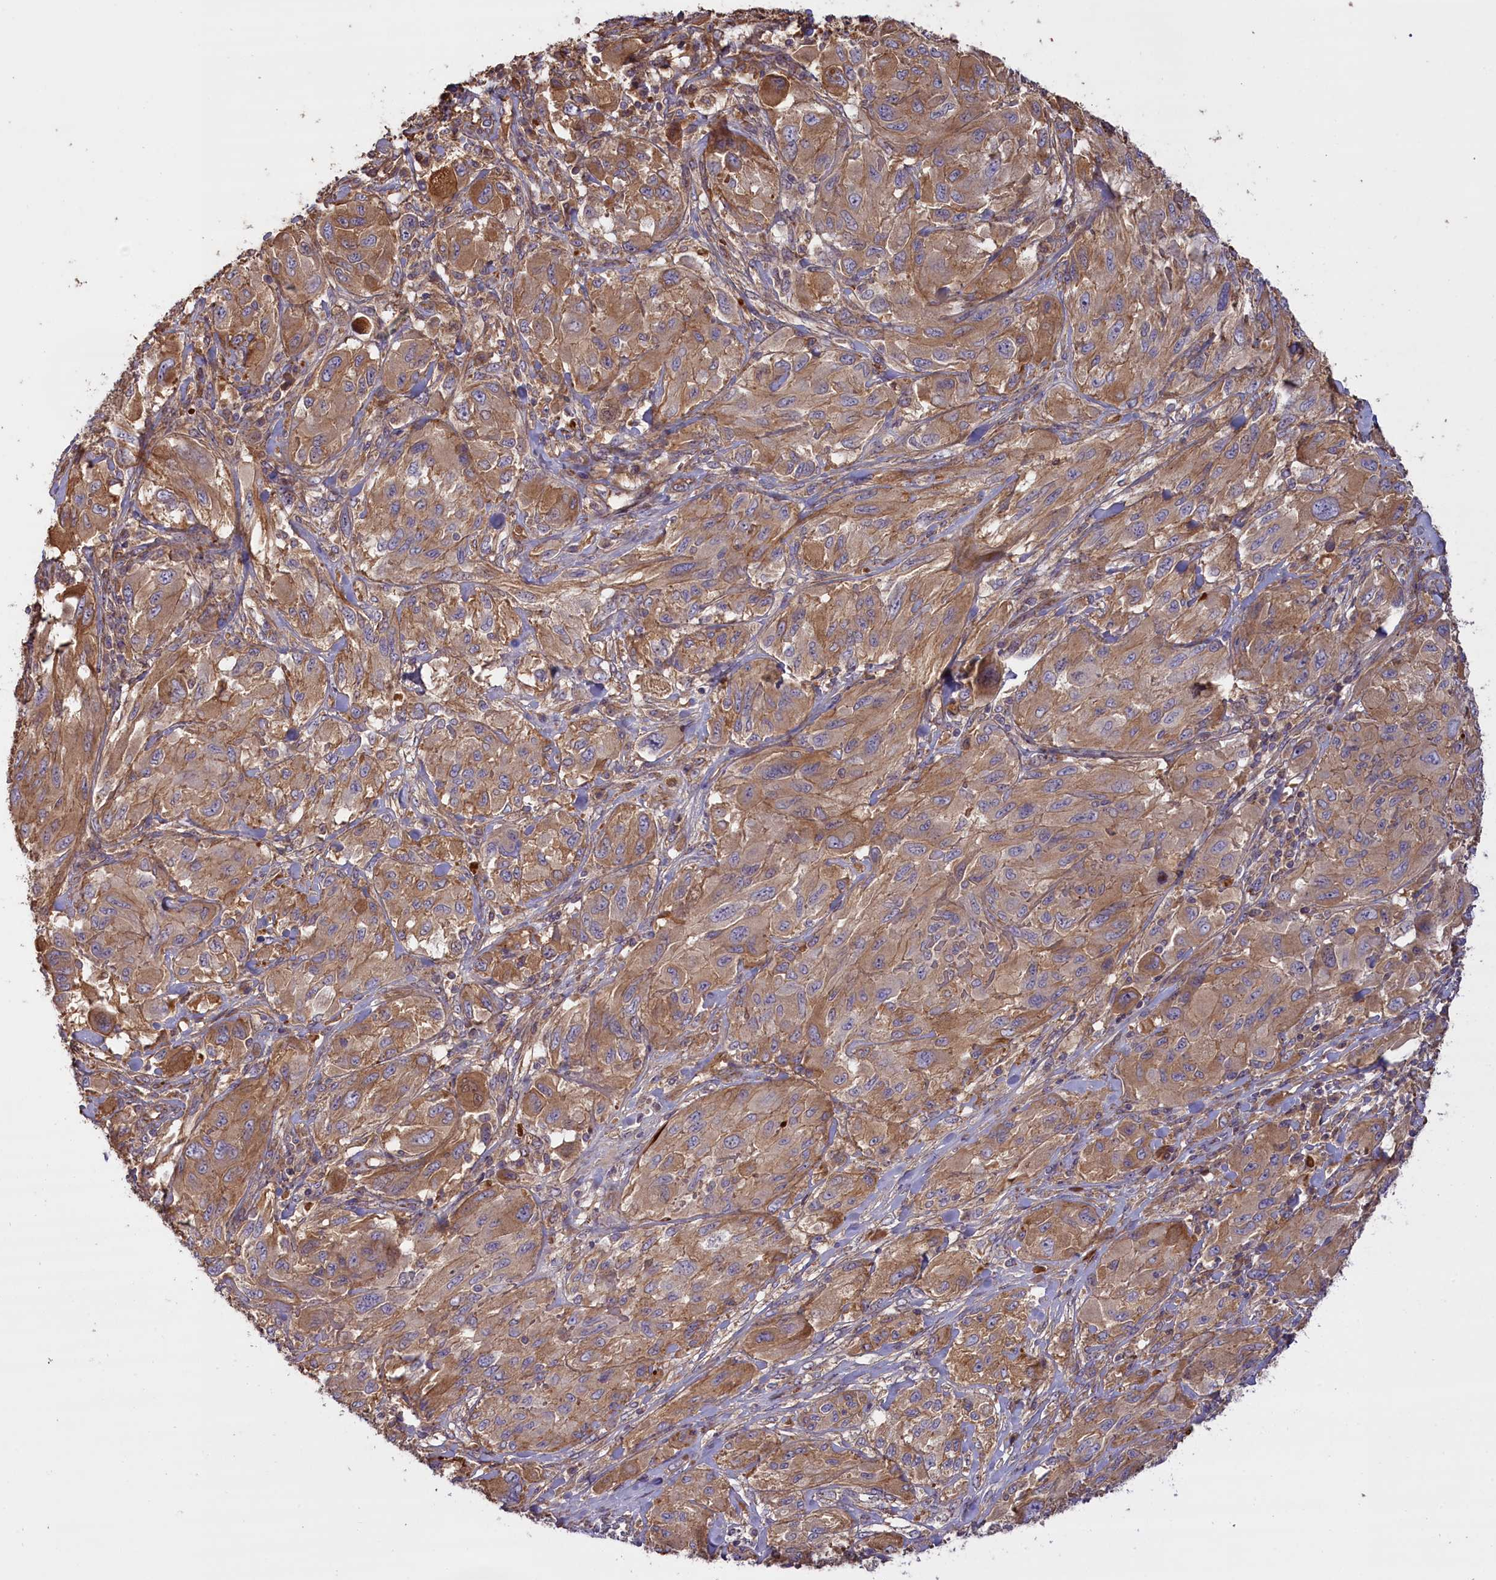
{"staining": {"intensity": "moderate", "quantity": ">75%", "location": "cytoplasmic/membranous"}, "tissue": "melanoma", "cell_type": "Tumor cells", "image_type": "cancer", "snomed": [{"axis": "morphology", "description": "Malignant melanoma, NOS"}, {"axis": "topography", "description": "Skin"}], "caption": "The photomicrograph demonstrates immunohistochemical staining of melanoma. There is moderate cytoplasmic/membranous expression is present in approximately >75% of tumor cells.", "gene": "FUZ", "patient": {"sex": "female", "age": 91}}